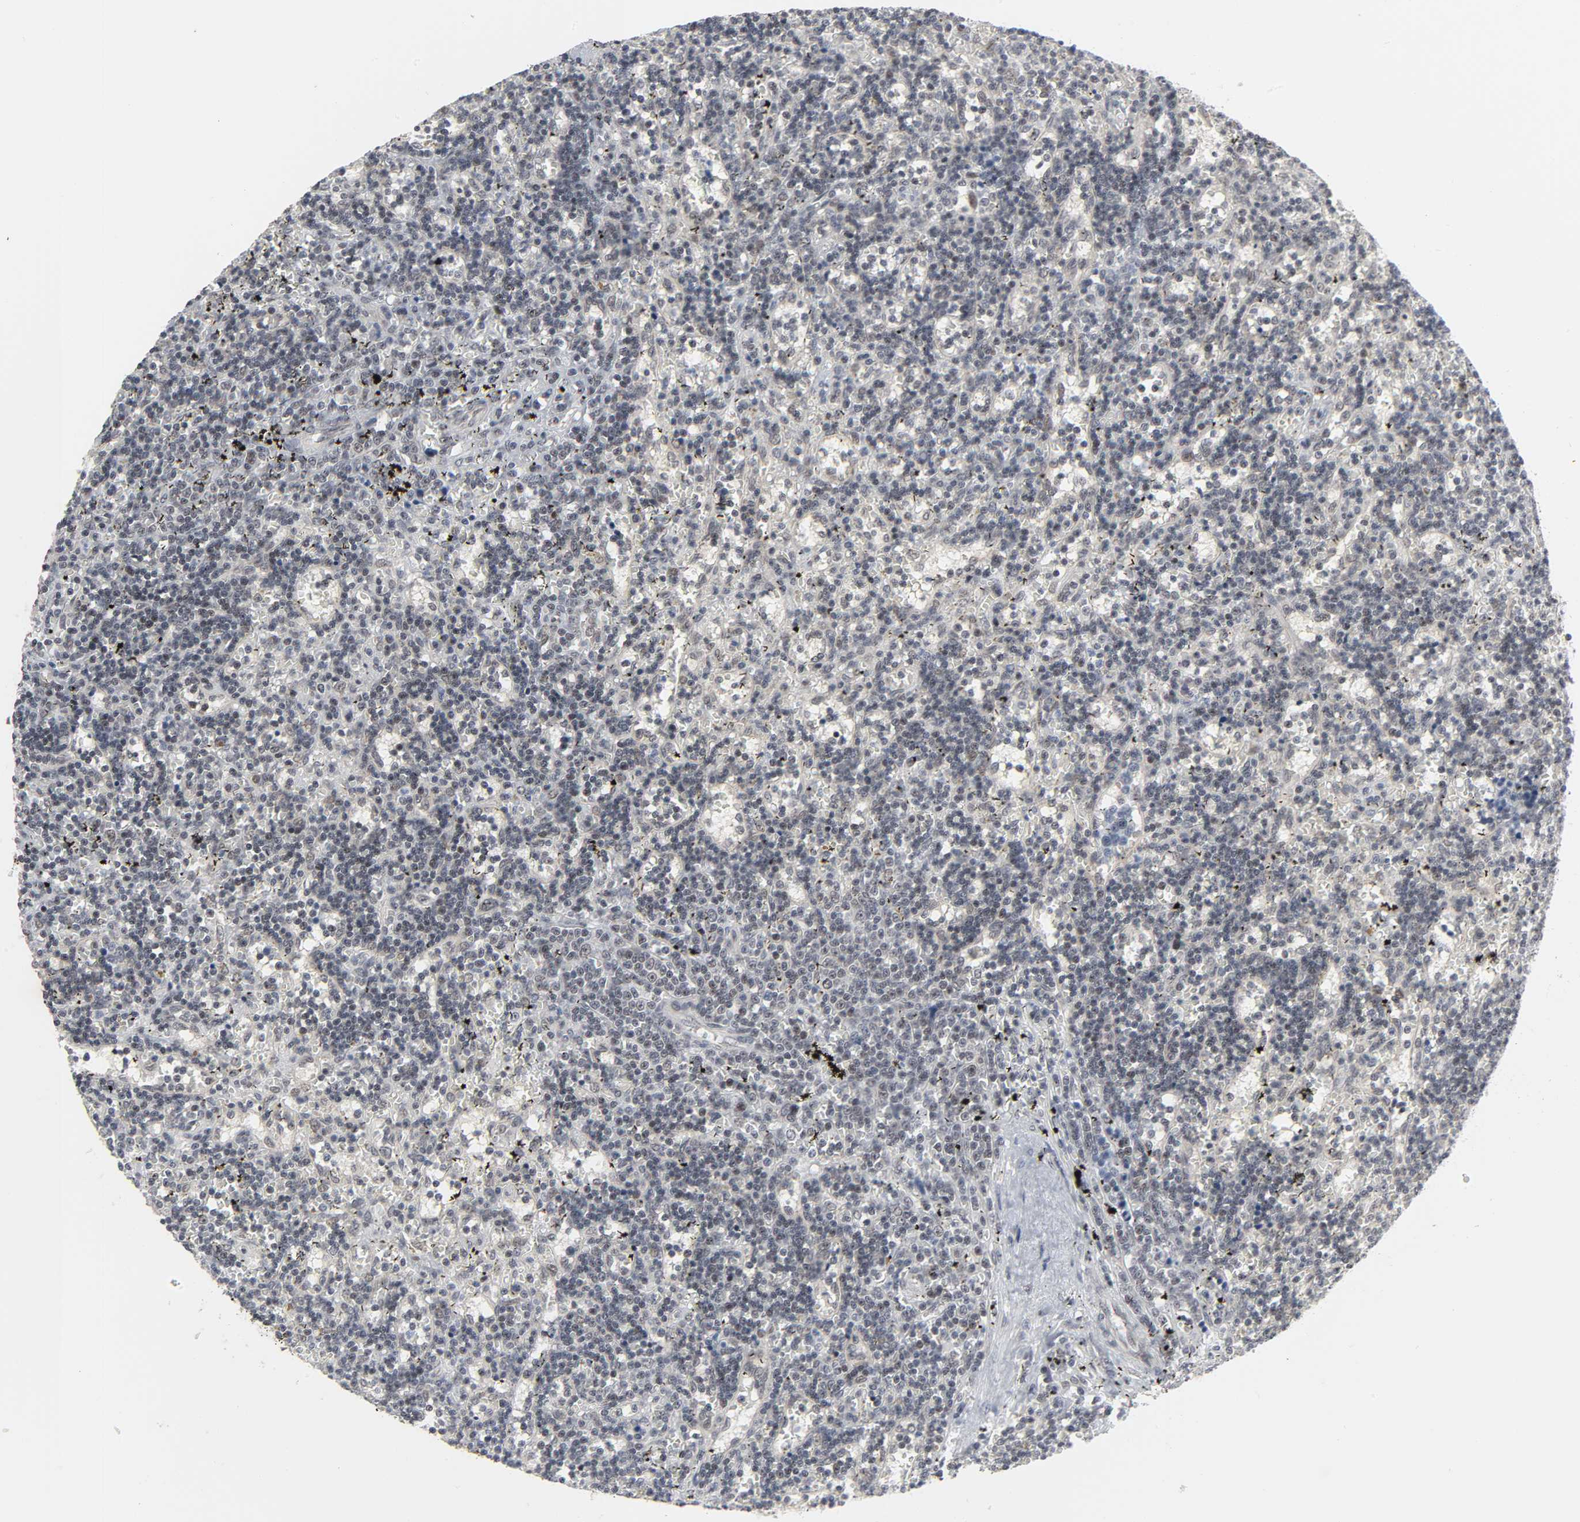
{"staining": {"intensity": "negative", "quantity": "none", "location": "none"}, "tissue": "lymphoma", "cell_type": "Tumor cells", "image_type": "cancer", "snomed": [{"axis": "morphology", "description": "Malignant lymphoma, non-Hodgkin's type, Low grade"}, {"axis": "topography", "description": "Spleen"}], "caption": "Immunohistochemistry (IHC) of human lymphoma reveals no staining in tumor cells. (Stains: DAB (3,3'-diaminobenzidine) immunohistochemistry with hematoxylin counter stain, Microscopy: brightfield microscopy at high magnification).", "gene": "MUC1", "patient": {"sex": "male", "age": 60}}